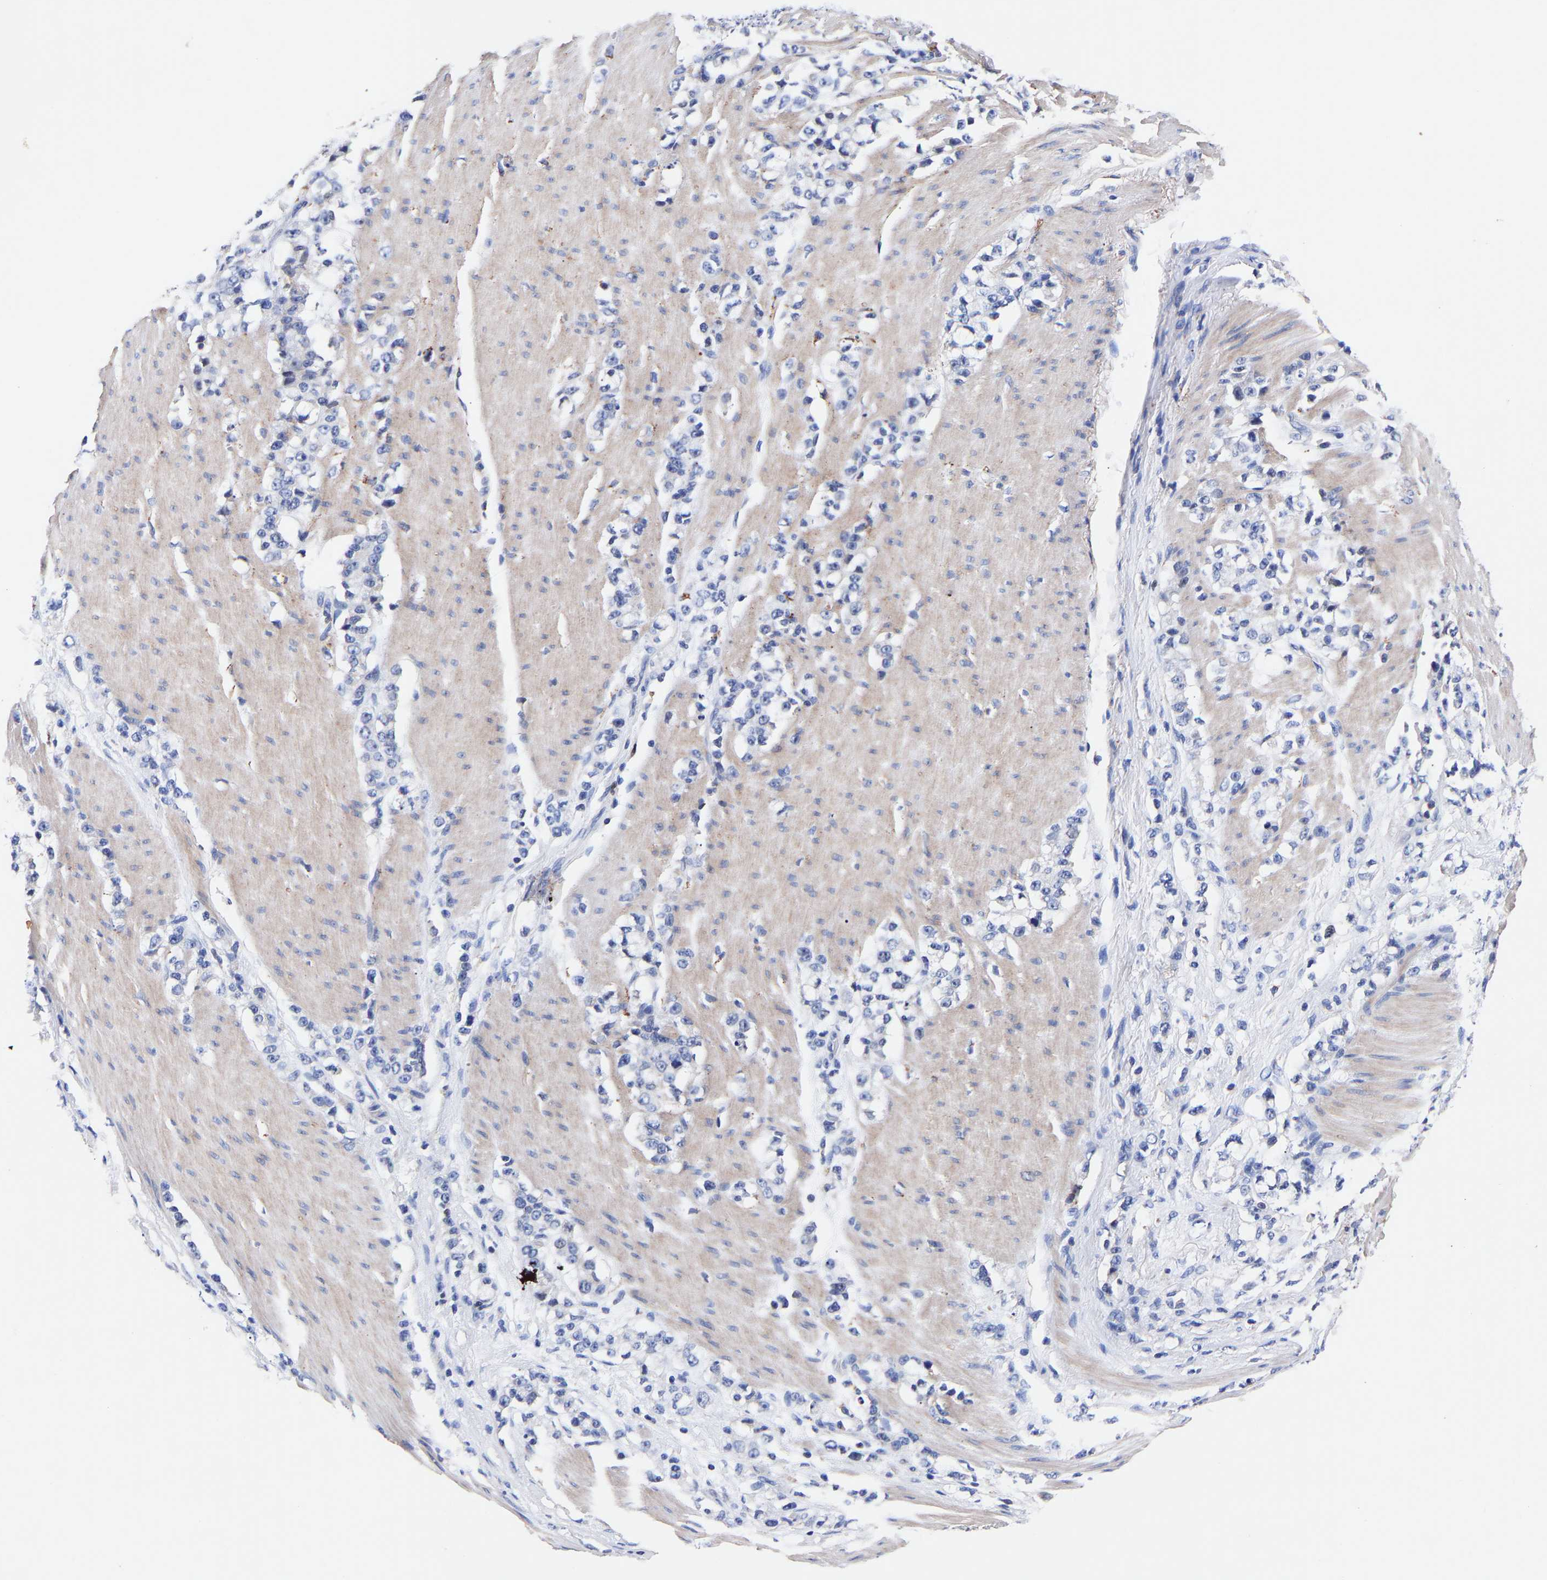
{"staining": {"intensity": "negative", "quantity": "none", "location": "none"}, "tissue": "stomach cancer", "cell_type": "Tumor cells", "image_type": "cancer", "snomed": [{"axis": "morphology", "description": "Adenocarcinoma, NOS"}, {"axis": "topography", "description": "Stomach, lower"}], "caption": "Tumor cells are negative for brown protein staining in stomach adenocarcinoma.", "gene": "SEM1", "patient": {"sex": "male", "age": 88}}